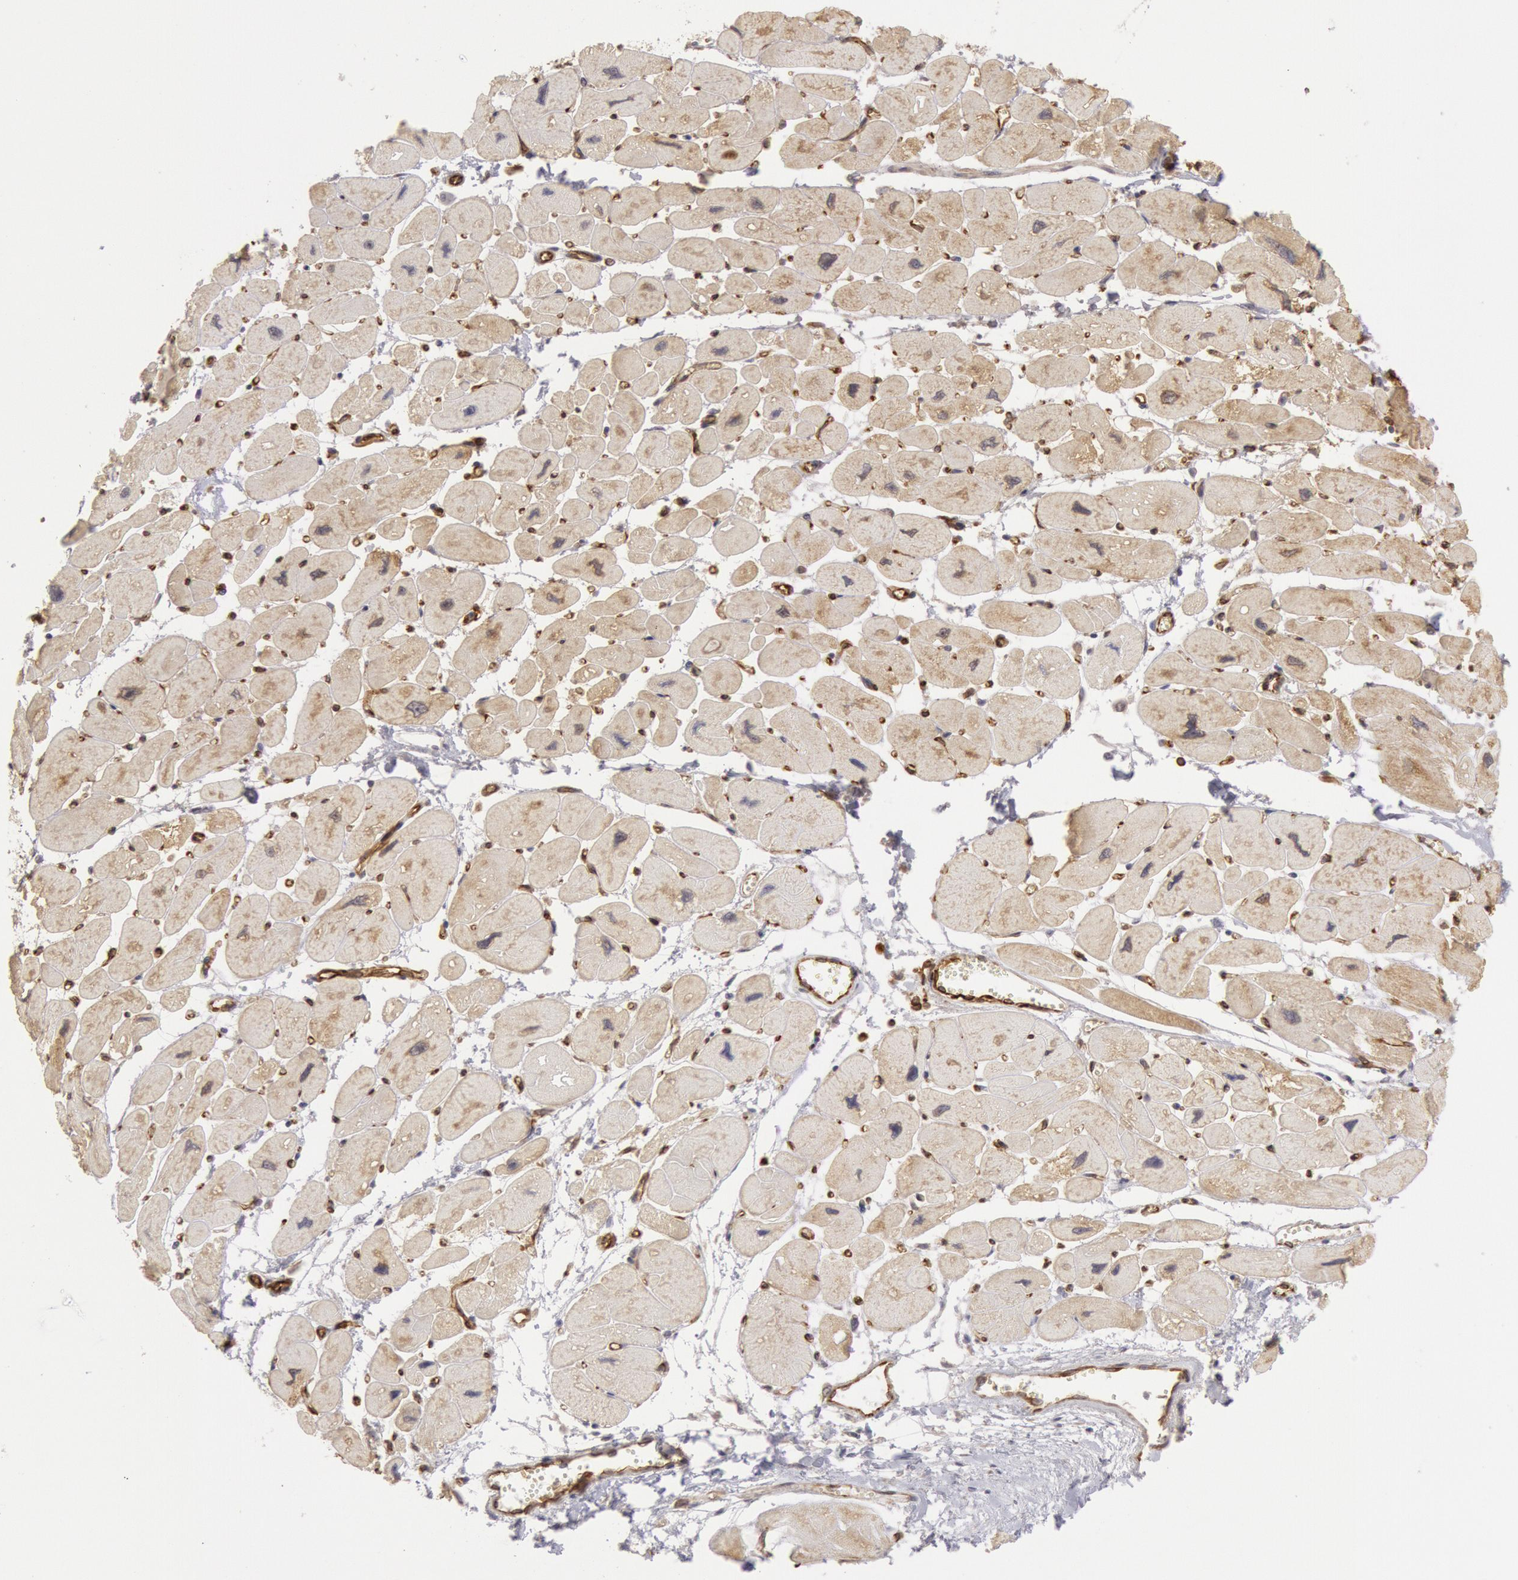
{"staining": {"intensity": "negative", "quantity": "none", "location": "none"}, "tissue": "heart muscle", "cell_type": "Cardiomyocytes", "image_type": "normal", "snomed": [{"axis": "morphology", "description": "Normal tissue, NOS"}, {"axis": "topography", "description": "Heart"}], "caption": "This is an immunohistochemistry histopathology image of benign human heart muscle. There is no expression in cardiomyocytes.", "gene": "ENSG00000250264", "patient": {"sex": "female", "age": 54}}